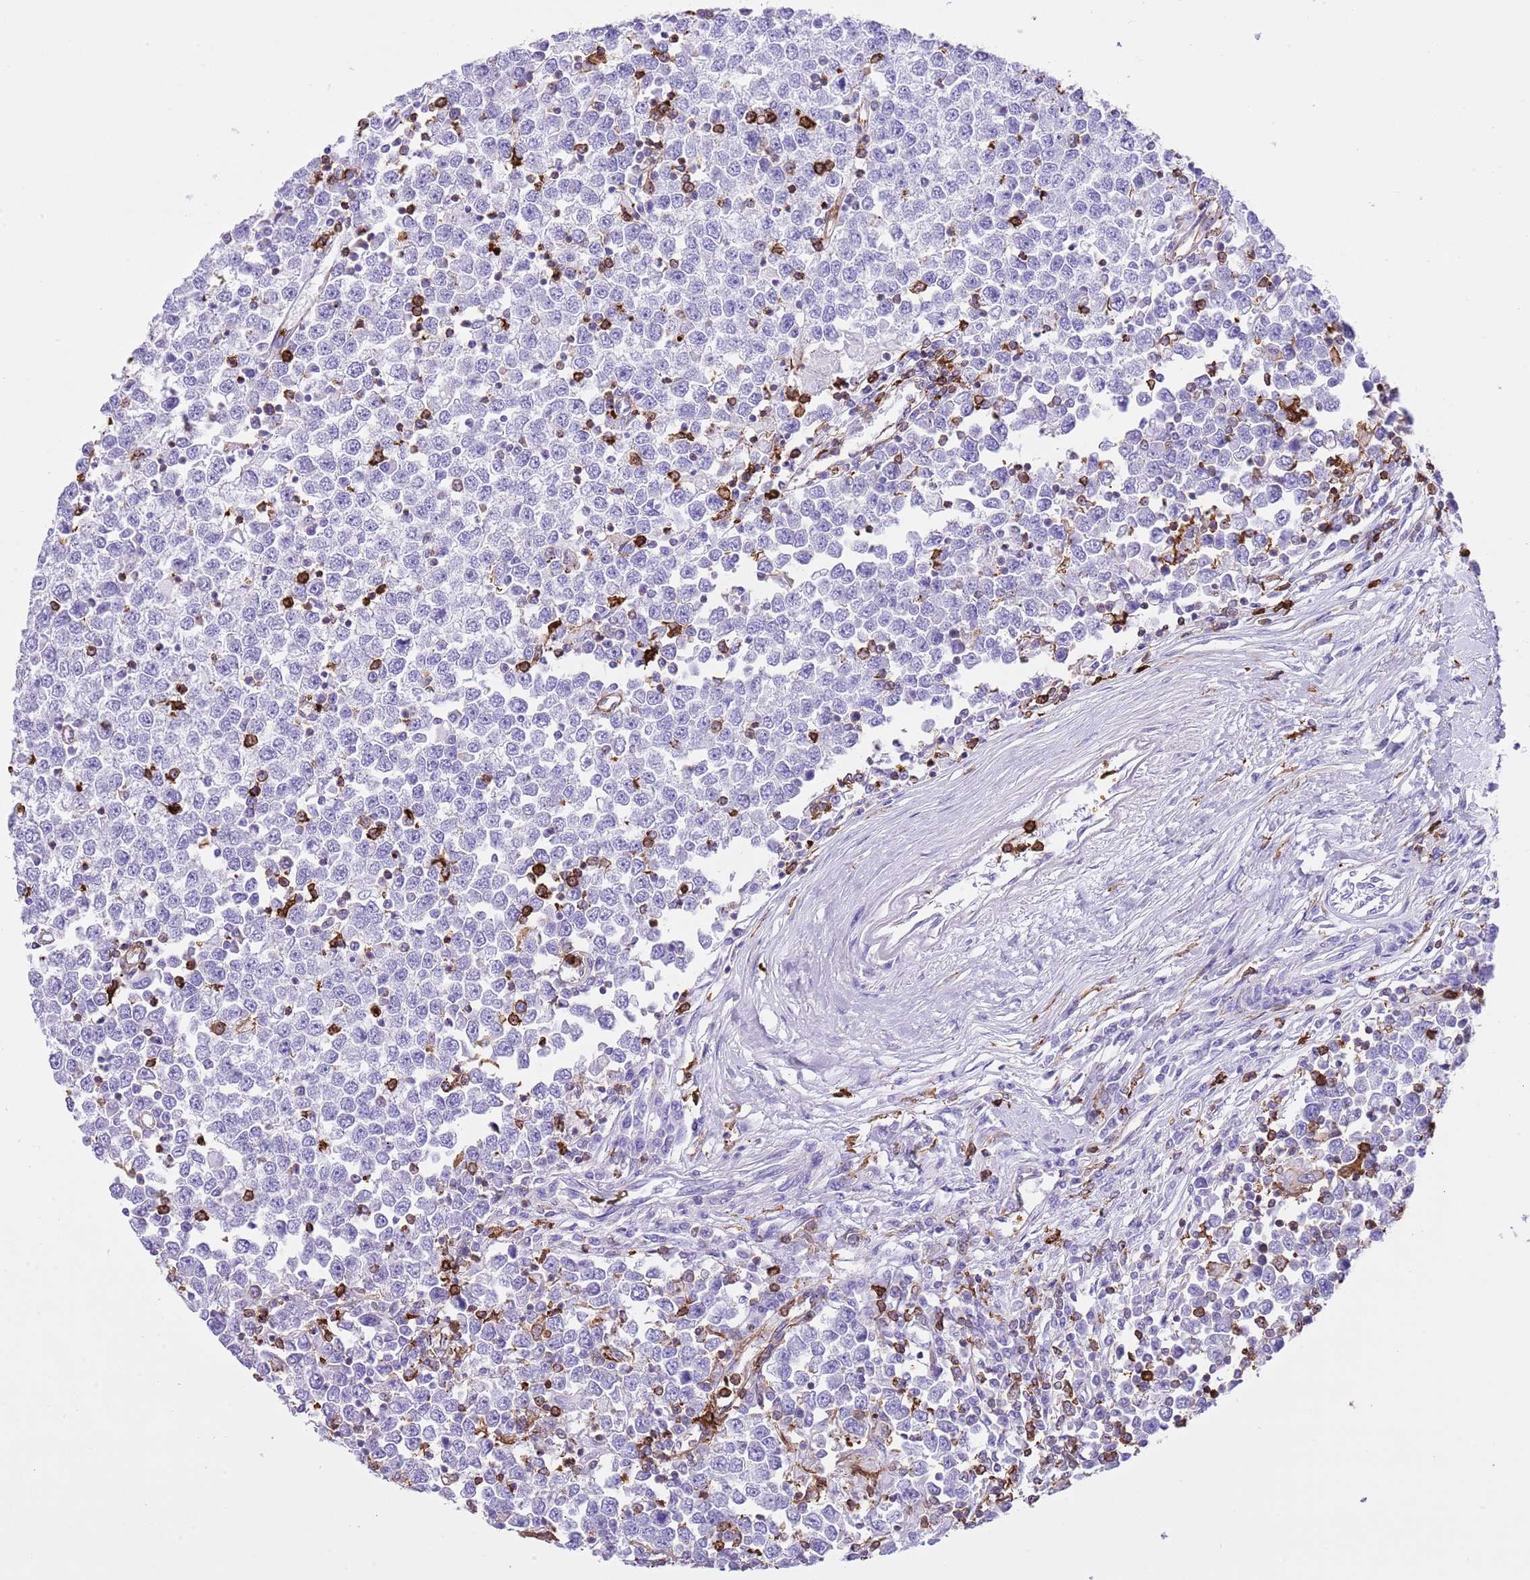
{"staining": {"intensity": "negative", "quantity": "none", "location": "none"}, "tissue": "testis cancer", "cell_type": "Tumor cells", "image_type": "cancer", "snomed": [{"axis": "morphology", "description": "Seminoma, NOS"}, {"axis": "topography", "description": "Testis"}], "caption": "There is no significant positivity in tumor cells of seminoma (testis).", "gene": "EFHD2", "patient": {"sex": "male", "age": 65}}